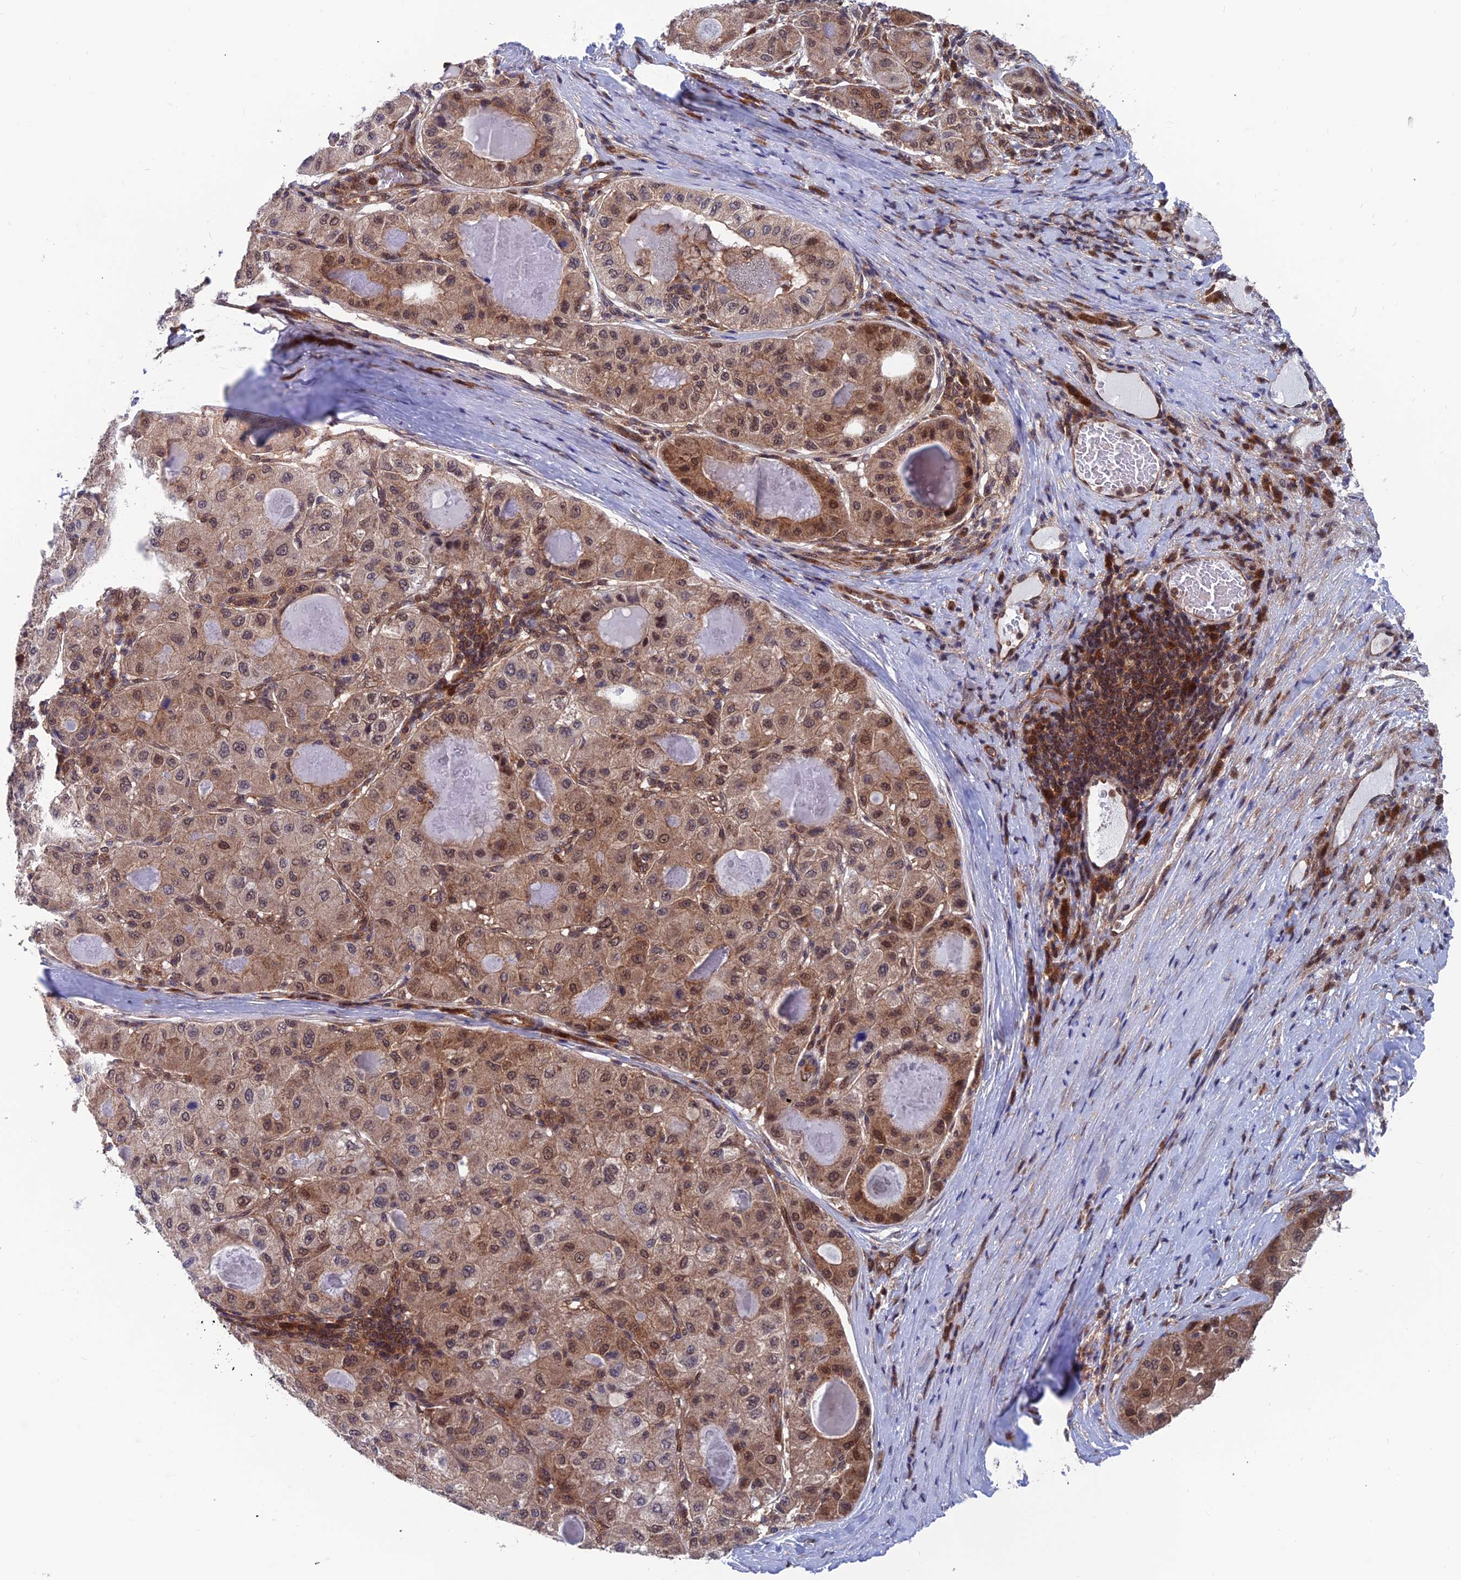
{"staining": {"intensity": "moderate", "quantity": ">75%", "location": "cytoplasmic/membranous,nuclear"}, "tissue": "liver cancer", "cell_type": "Tumor cells", "image_type": "cancer", "snomed": [{"axis": "morphology", "description": "Carcinoma, Hepatocellular, NOS"}, {"axis": "topography", "description": "Liver"}], "caption": "Moderate cytoplasmic/membranous and nuclear protein staining is identified in about >75% of tumor cells in liver cancer (hepatocellular carcinoma).", "gene": "IGBP1", "patient": {"sex": "male", "age": 80}}